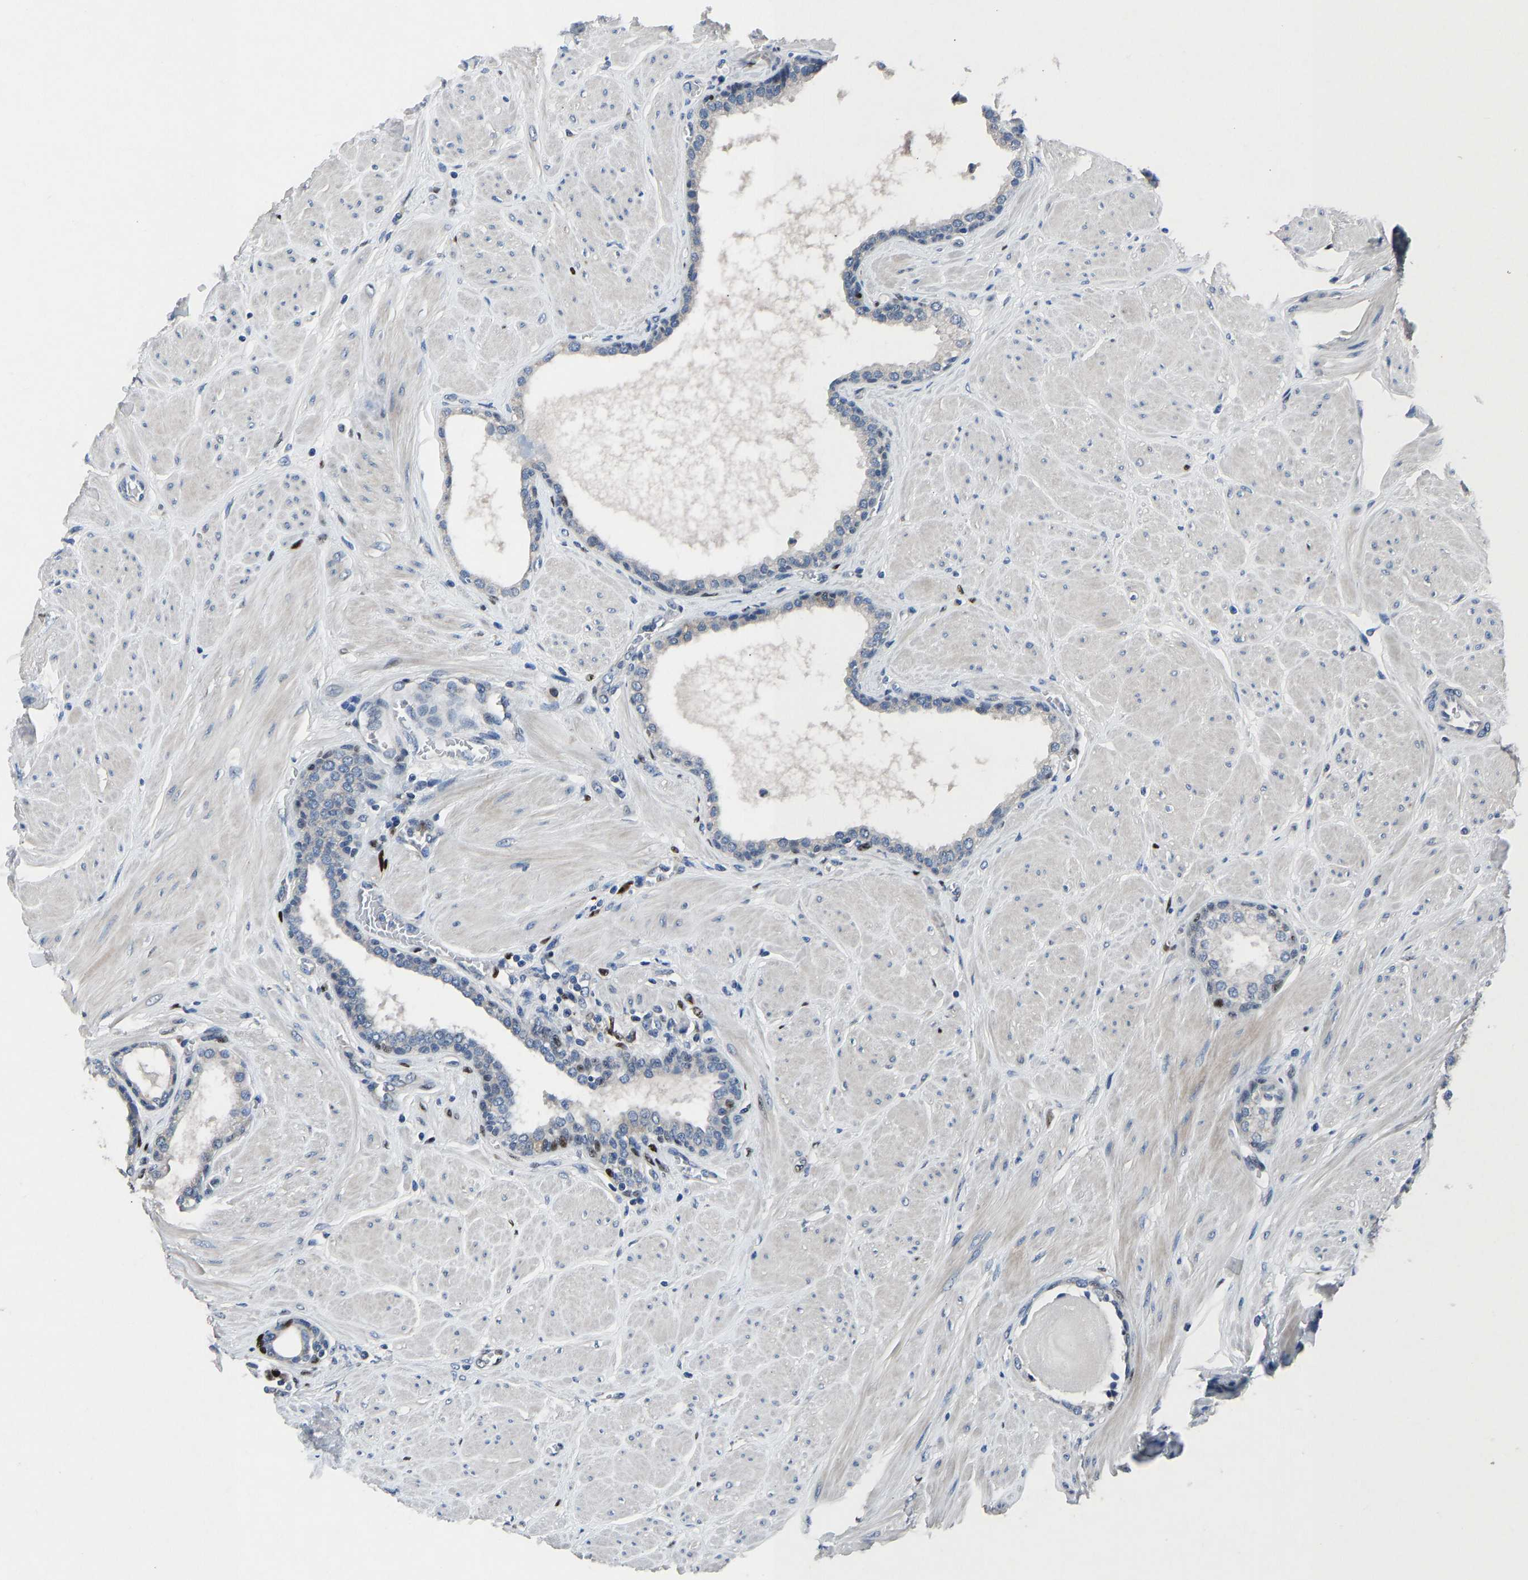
{"staining": {"intensity": "moderate", "quantity": "<25%", "location": "nuclear"}, "tissue": "prostate", "cell_type": "Glandular cells", "image_type": "normal", "snomed": [{"axis": "morphology", "description": "Normal tissue, NOS"}, {"axis": "topography", "description": "Prostate"}], "caption": "Moderate nuclear protein expression is present in about <25% of glandular cells in prostate. Immunohistochemistry stains the protein in brown and the nuclei are stained blue.", "gene": "EGR1", "patient": {"sex": "male", "age": 51}}